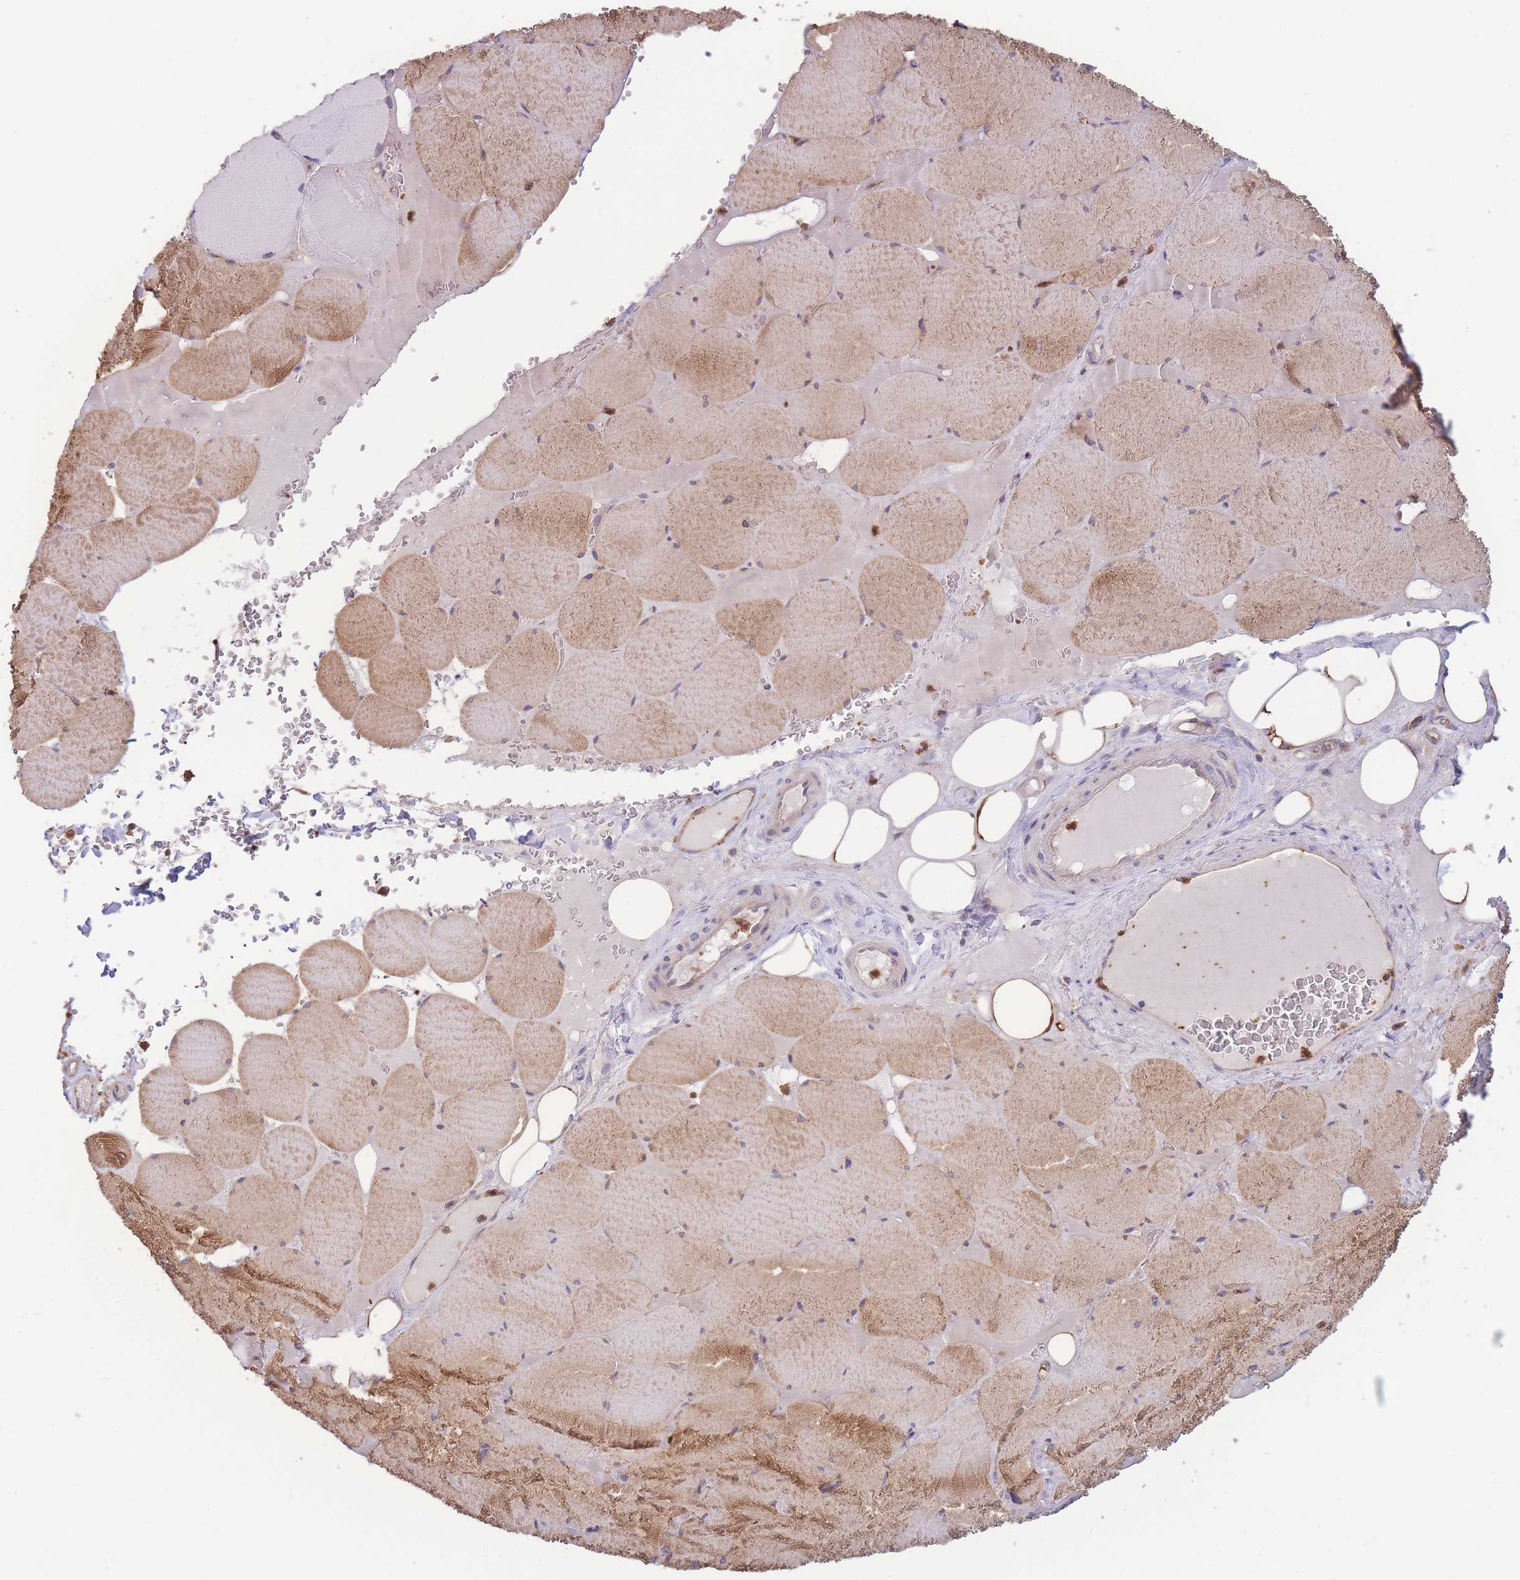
{"staining": {"intensity": "moderate", "quantity": "<25%", "location": "cytoplasmic/membranous"}, "tissue": "skeletal muscle", "cell_type": "Myocytes", "image_type": "normal", "snomed": [{"axis": "morphology", "description": "Normal tissue, NOS"}, {"axis": "topography", "description": "Skeletal muscle"}, {"axis": "topography", "description": "Head-Neck"}], "caption": "Protein staining shows moderate cytoplasmic/membranous positivity in approximately <25% of myocytes in normal skeletal muscle.", "gene": "STEAP3", "patient": {"sex": "male", "age": 66}}